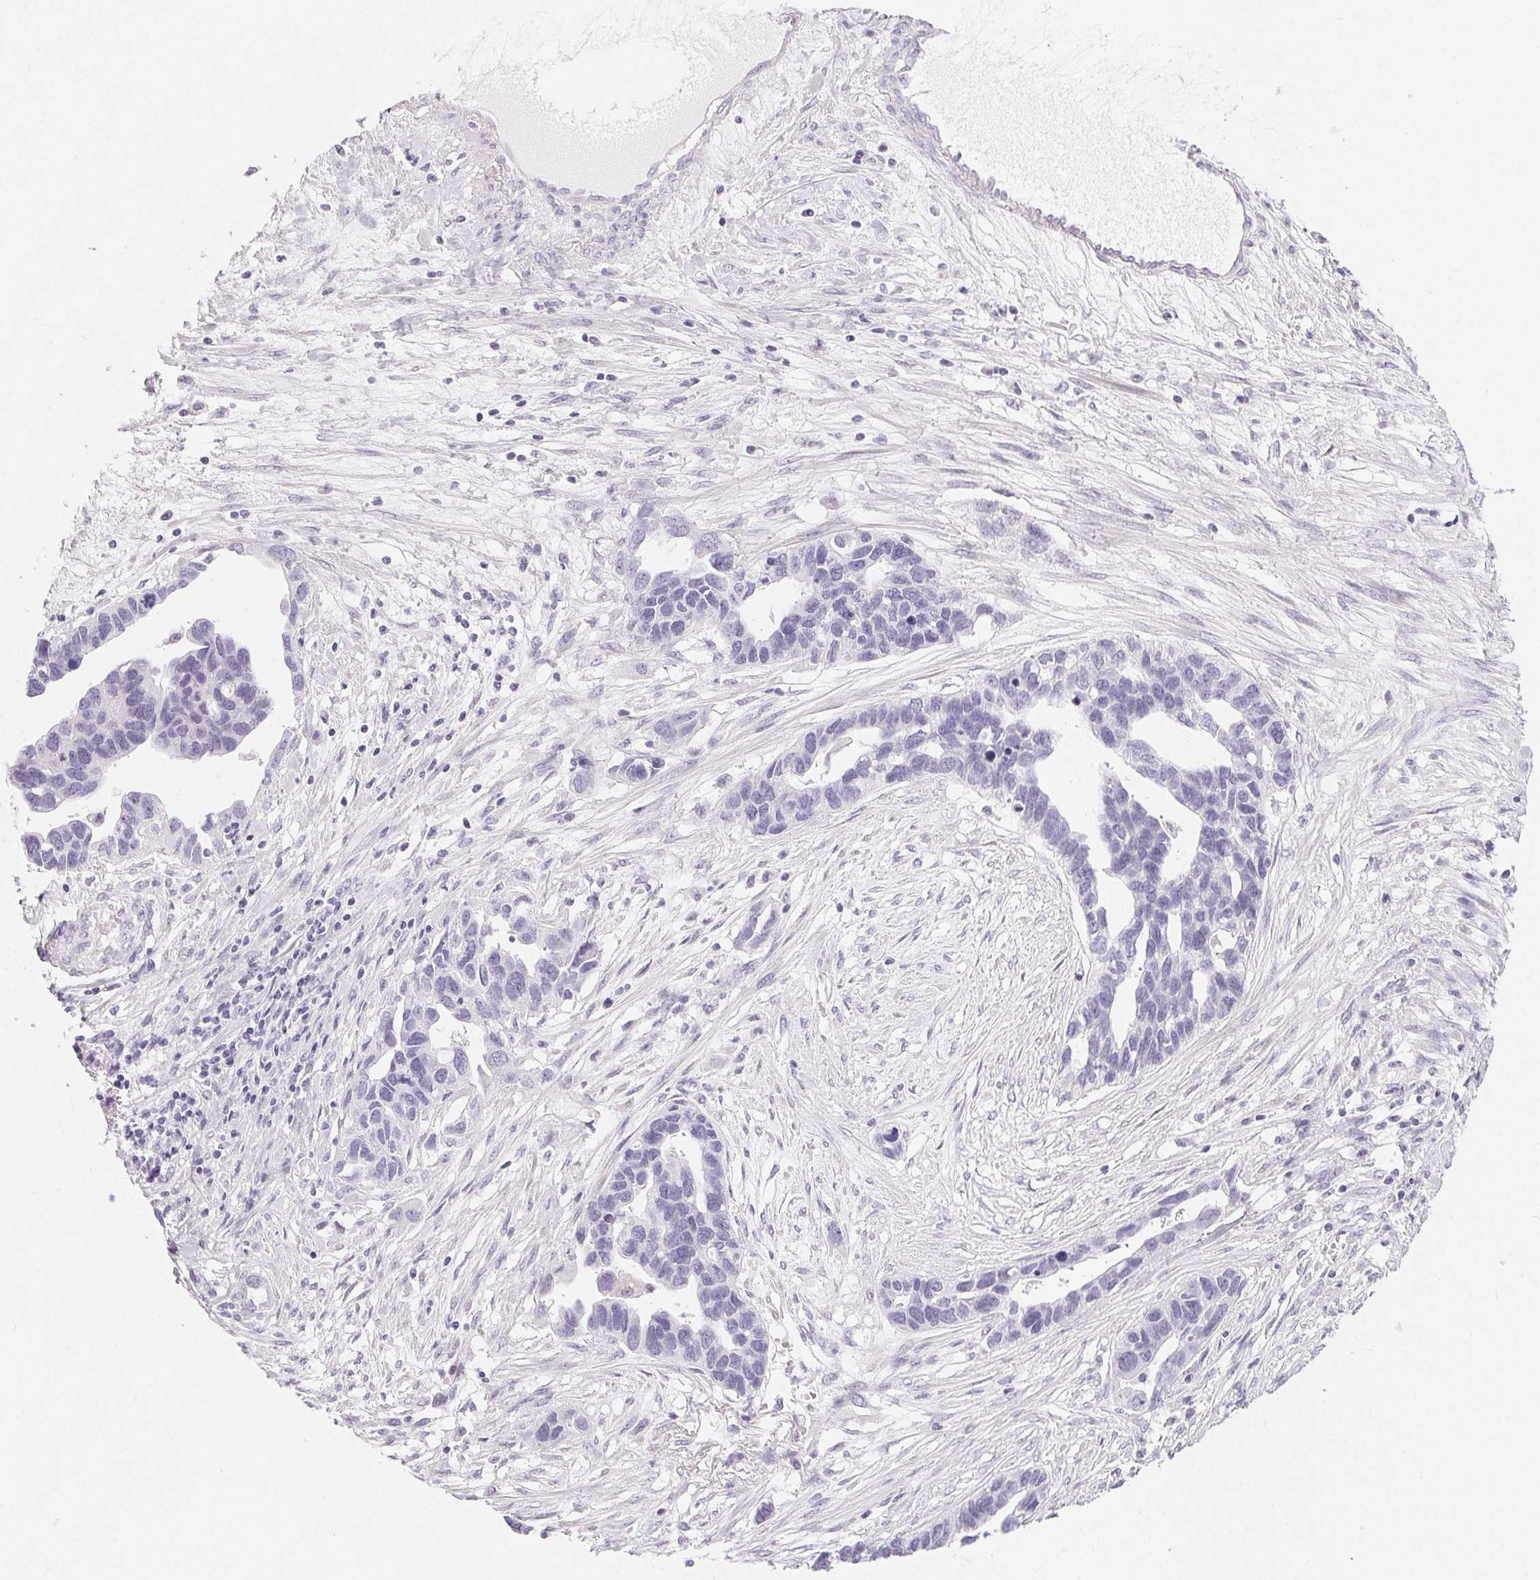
{"staining": {"intensity": "negative", "quantity": "none", "location": "none"}, "tissue": "ovarian cancer", "cell_type": "Tumor cells", "image_type": "cancer", "snomed": [{"axis": "morphology", "description": "Cystadenocarcinoma, serous, NOS"}, {"axis": "topography", "description": "Ovary"}], "caption": "This is a photomicrograph of IHC staining of ovarian cancer (serous cystadenocarcinoma), which shows no expression in tumor cells.", "gene": "SH3GL2", "patient": {"sex": "female", "age": 54}}